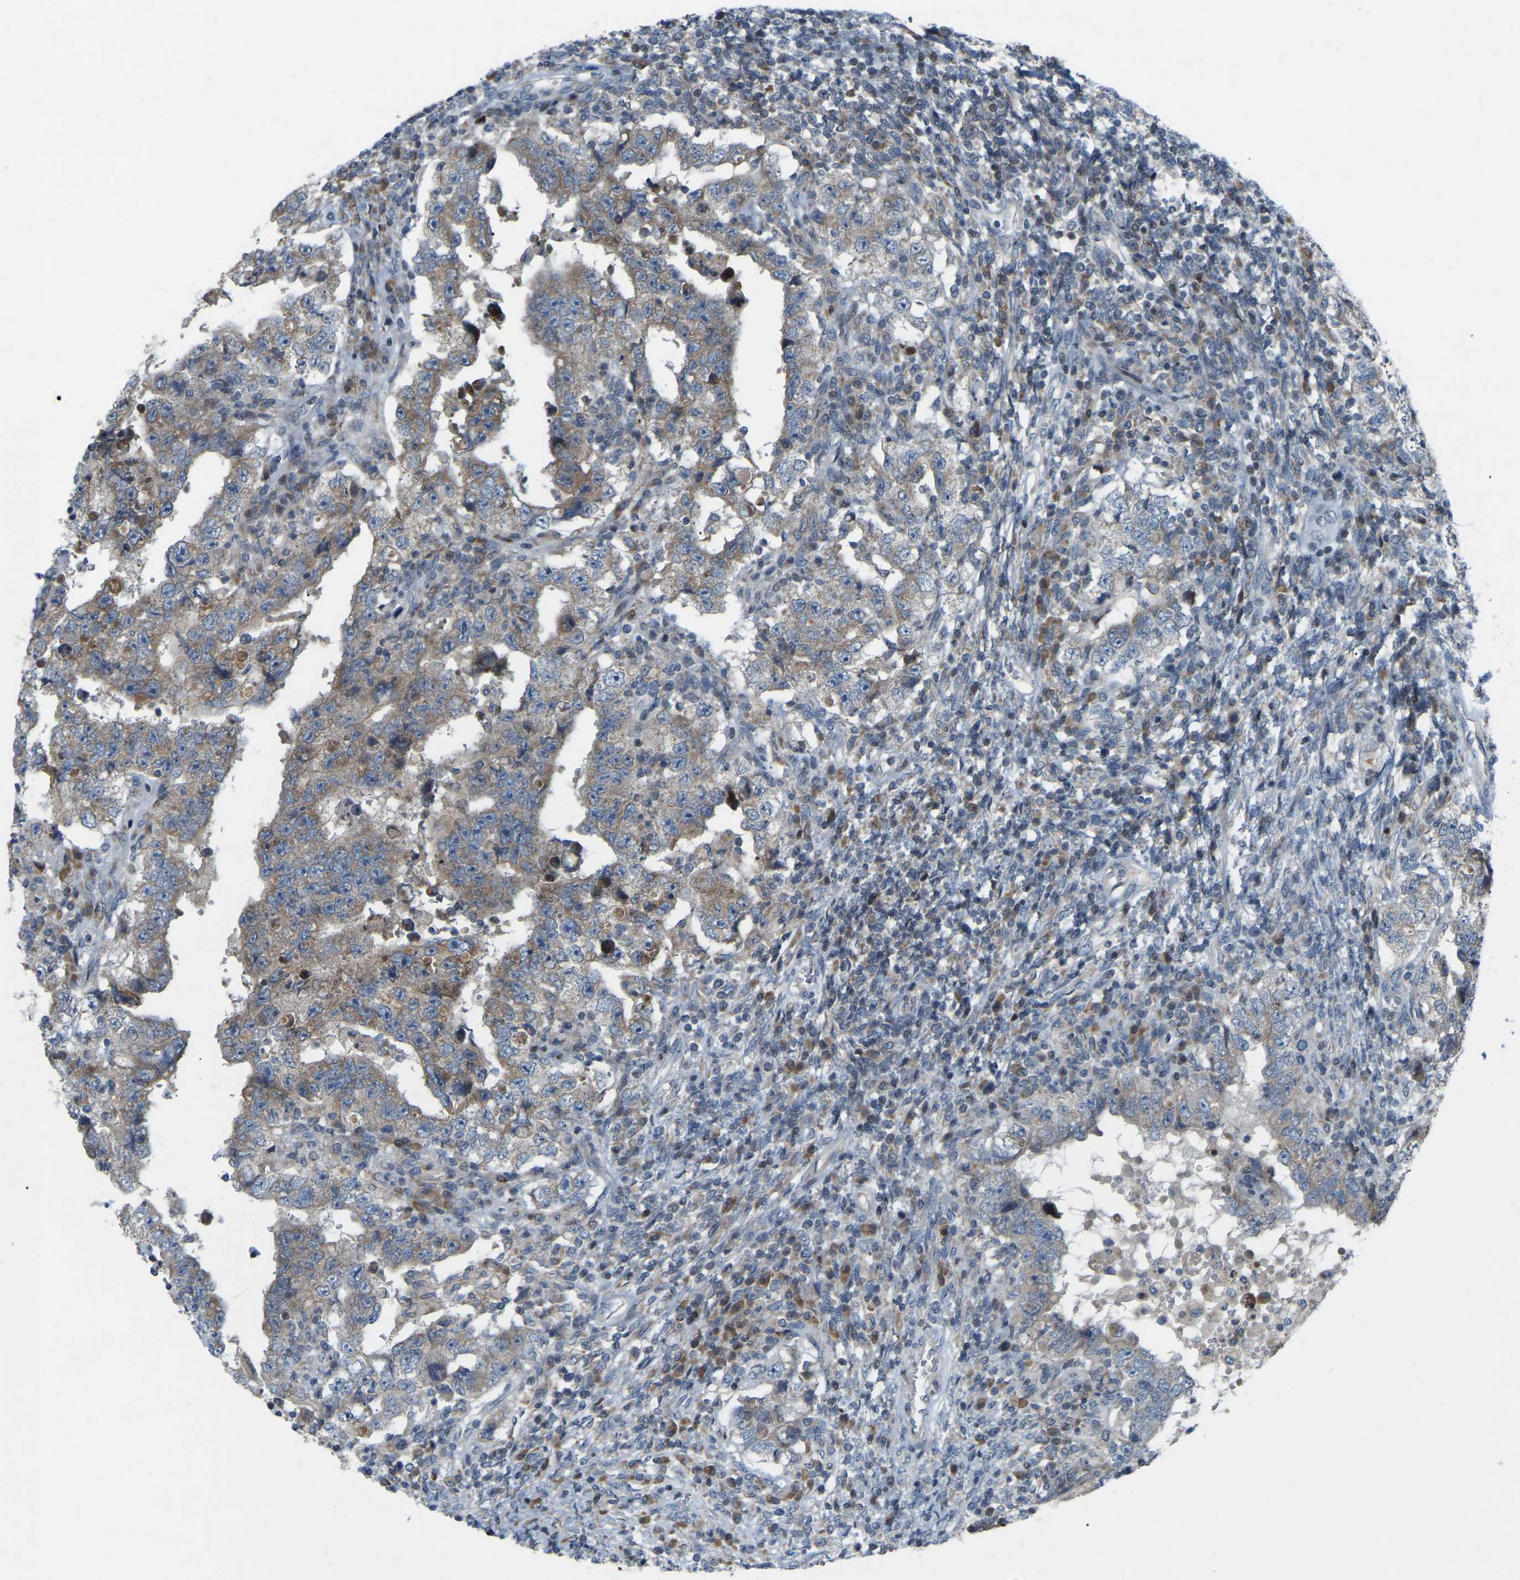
{"staining": {"intensity": "moderate", "quantity": "25%-75%", "location": "cytoplasmic/membranous"}, "tissue": "testis cancer", "cell_type": "Tumor cells", "image_type": "cancer", "snomed": [{"axis": "morphology", "description": "Carcinoma, Embryonal, NOS"}, {"axis": "topography", "description": "Testis"}], "caption": "Immunohistochemical staining of testis embryonal carcinoma reveals moderate cytoplasmic/membranous protein staining in about 25%-75% of tumor cells.", "gene": "PARL", "patient": {"sex": "male", "age": 26}}